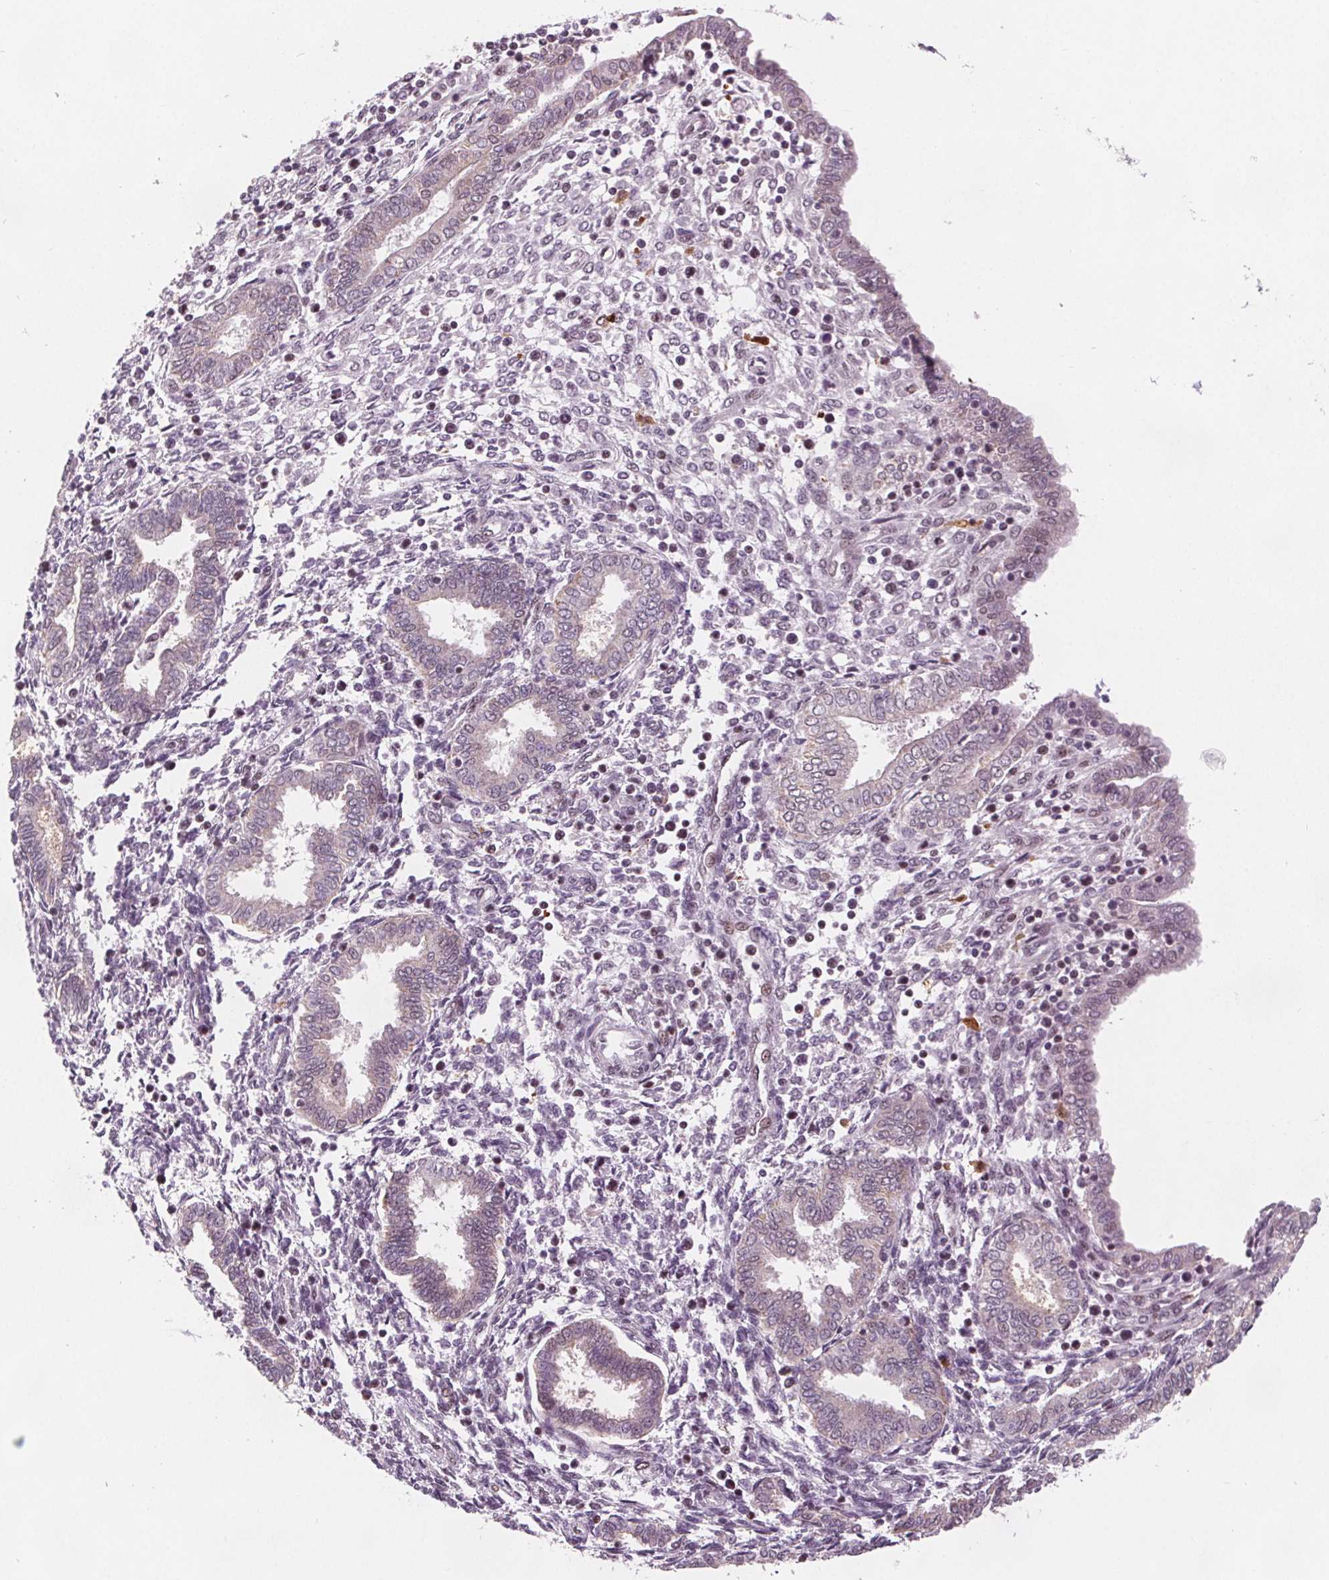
{"staining": {"intensity": "negative", "quantity": "none", "location": "none"}, "tissue": "endometrium", "cell_type": "Cells in endometrial stroma", "image_type": "normal", "snomed": [{"axis": "morphology", "description": "Normal tissue, NOS"}, {"axis": "topography", "description": "Endometrium"}], "caption": "High power microscopy histopathology image of an IHC micrograph of normal endometrium, revealing no significant staining in cells in endometrial stroma.", "gene": "DPM2", "patient": {"sex": "female", "age": 42}}